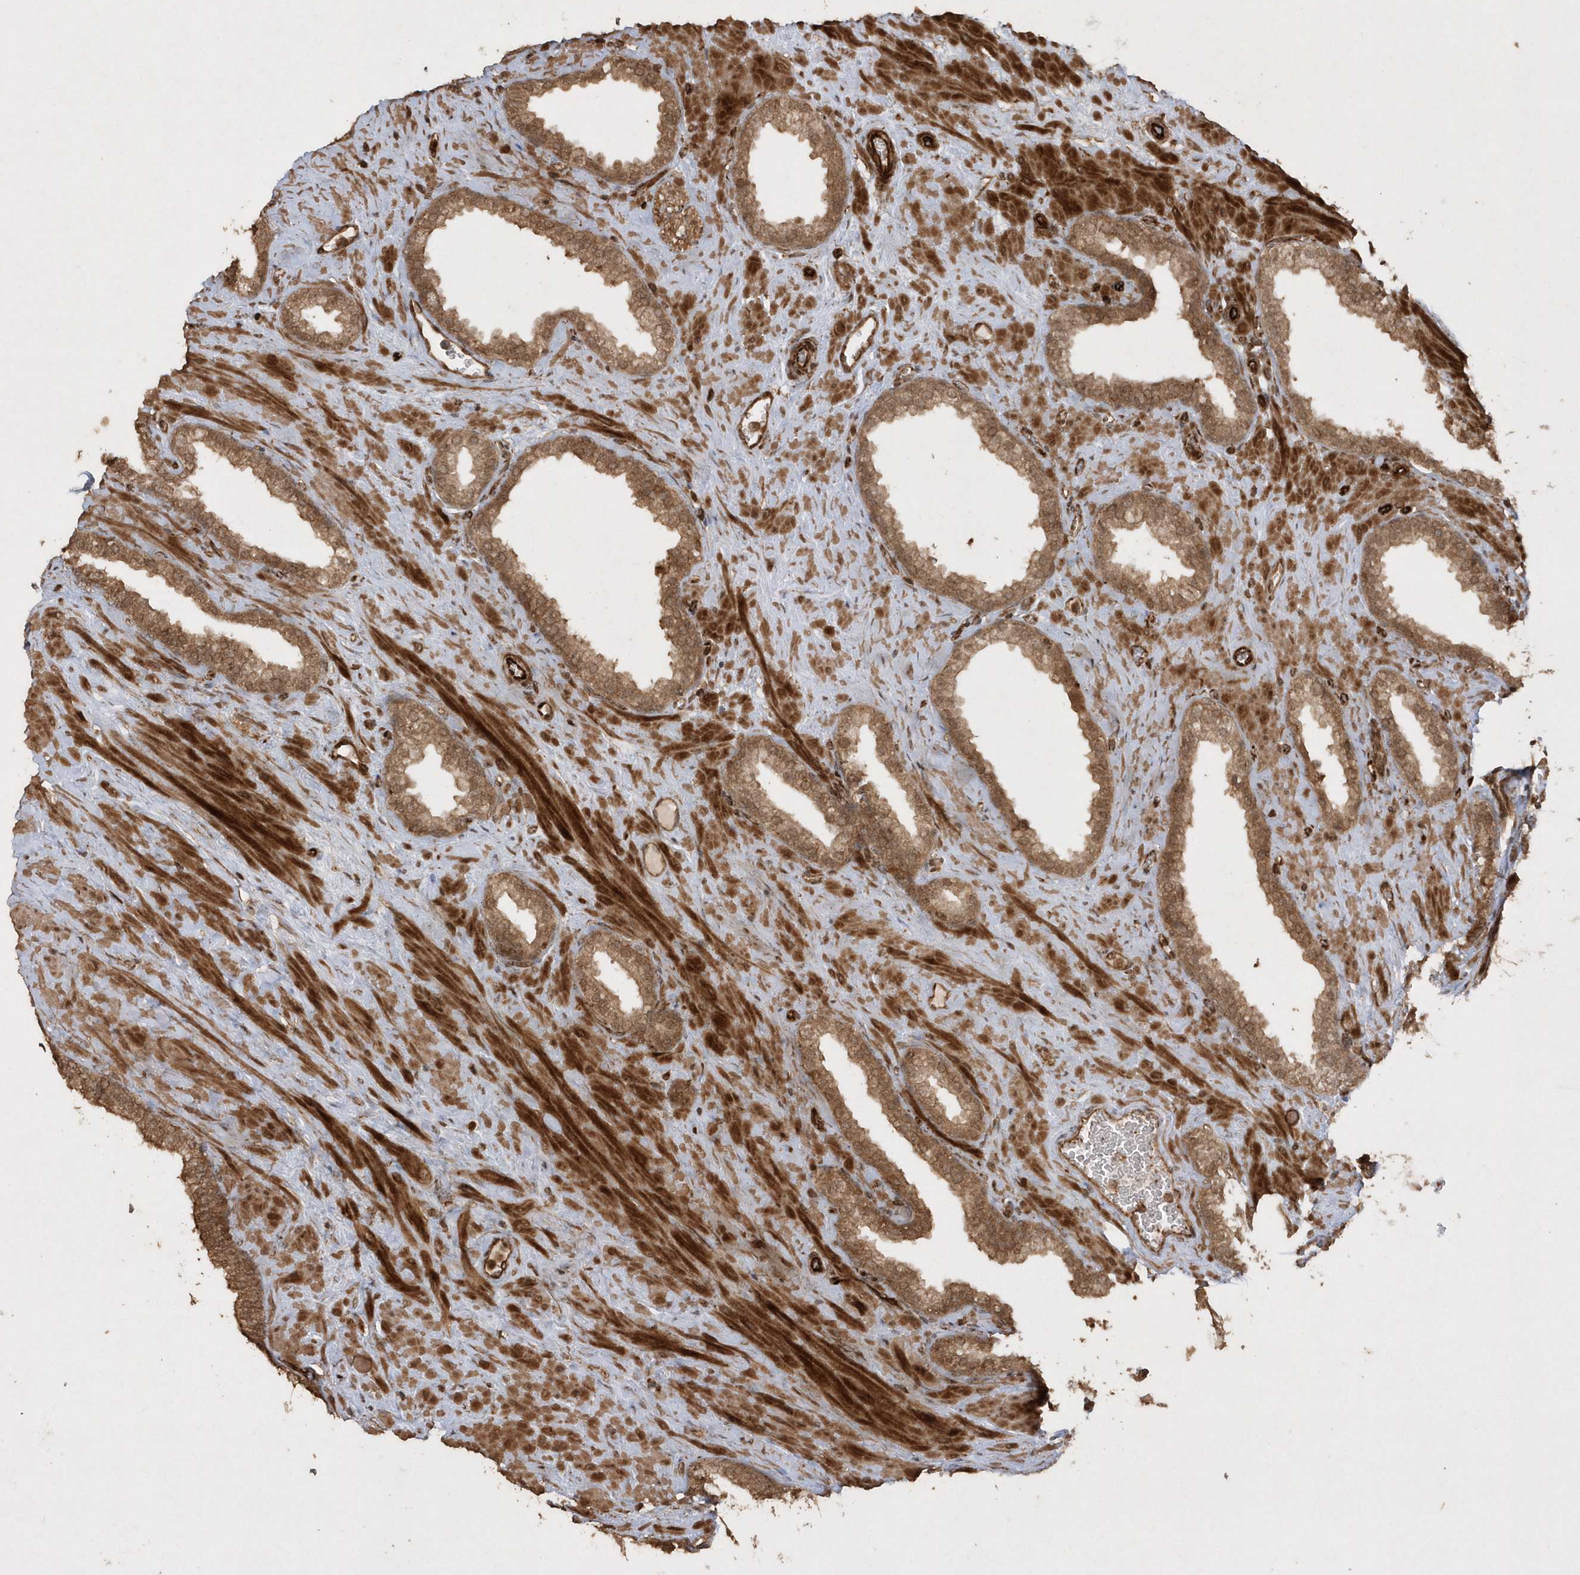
{"staining": {"intensity": "moderate", "quantity": ">75%", "location": "cytoplasmic/membranous"}, "tissue": "prostate", "cell_type": "Glandular cells", "image_type": "normal", "snomed": [{"axis": "morphology", "description": "Normal tissue, NOS"}, {"axis": "morphology", "description": "Urothelial carcinoma, Low grade"}, {"axis": "topography", "description": "Urinary bladder"}, {"axis": "topography", "description": "Prostate"}], "caption": "DAB immunohistochemical staining of unremarkable human prostate demonstrates moderate cytoplasmic/membranous protein expression in about >75% of glandular cells. (DAB (3,3'-diaminobenzidine) IHC with brightfield microscopy, high magnification).", "gene": "AVPI1", "patient": {"sex": "male", "age": 60}}